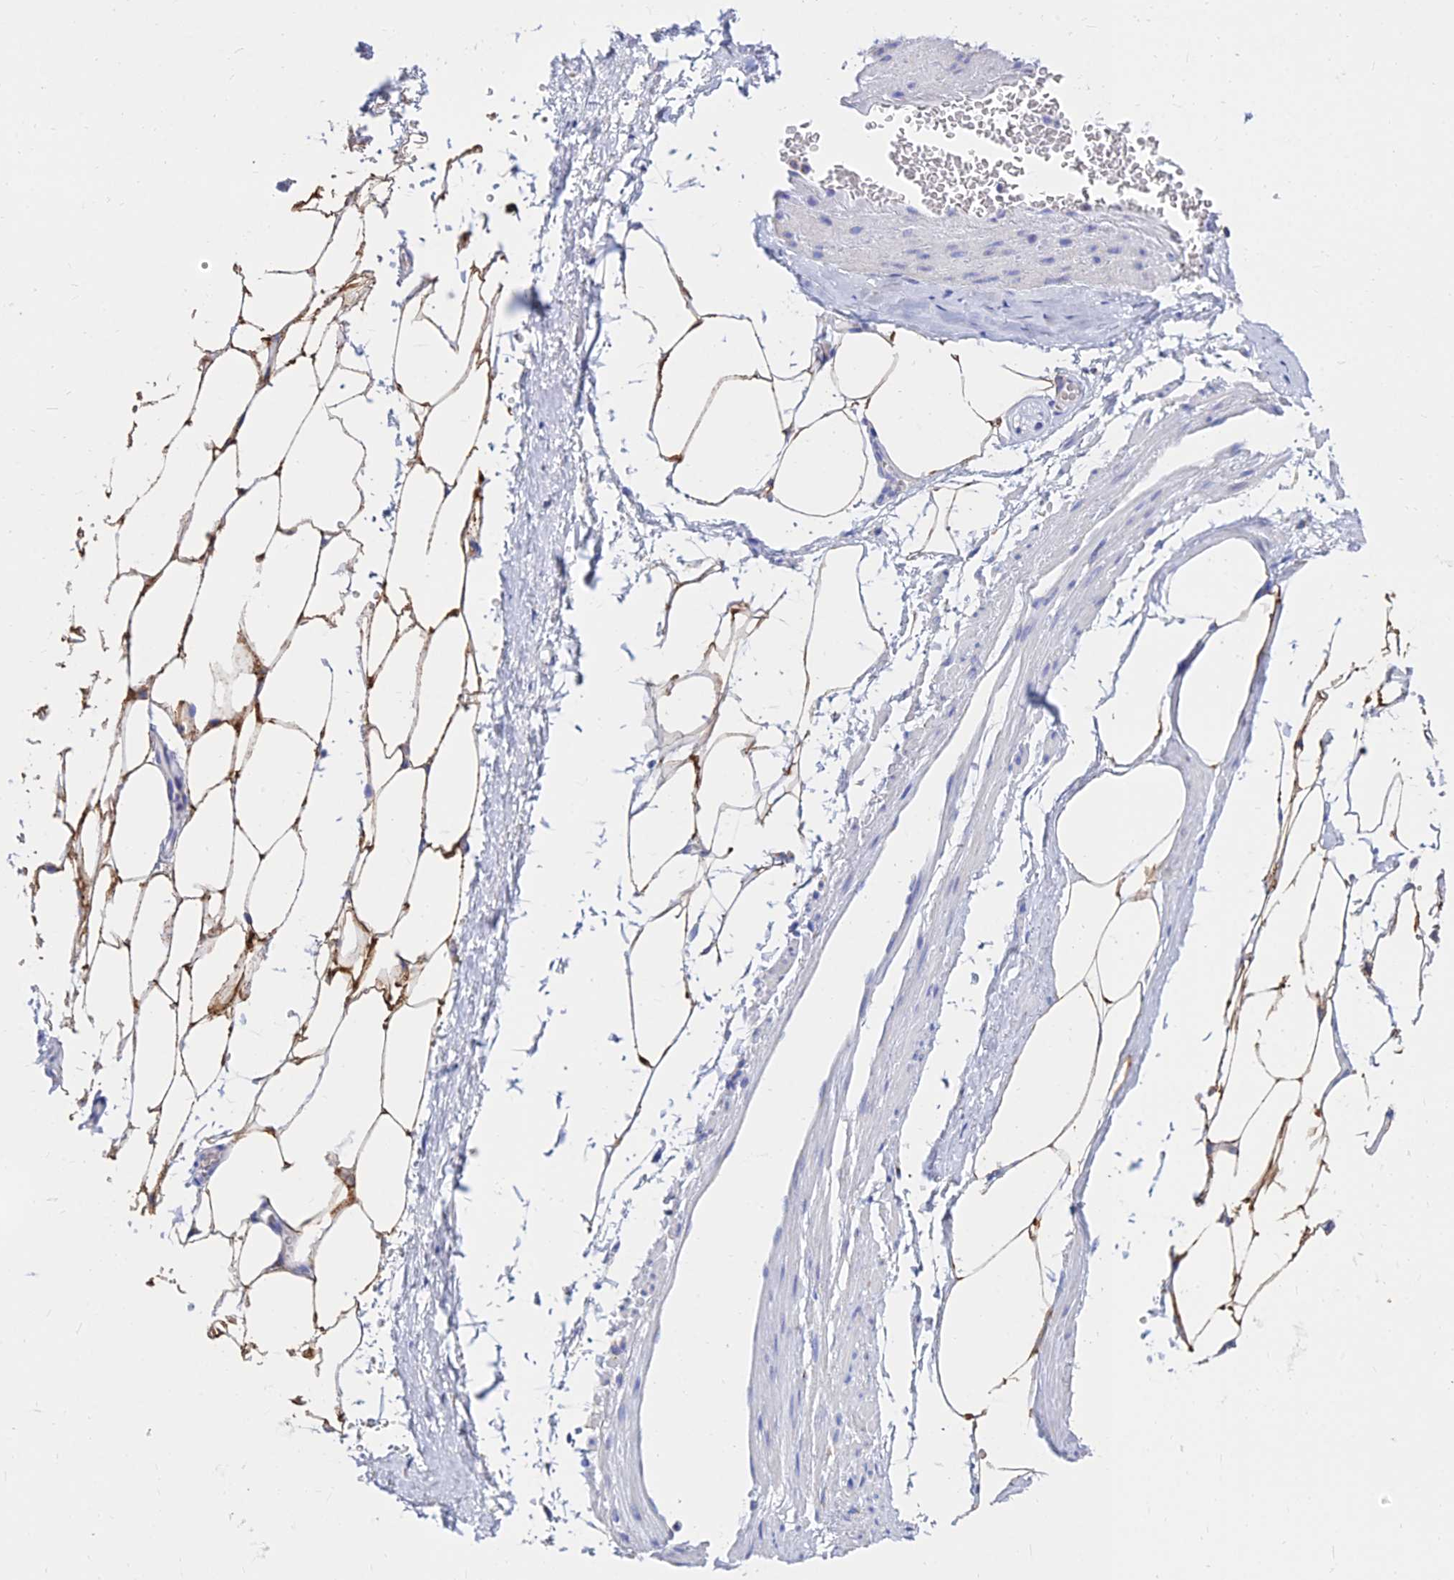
{"staining": {"intensity": "moderate", "quantity": "25%-75%", "location": "cytoplasmic/membranous"}, "tissue": "adipose tissue", "cell_type": "Adipocytes", "image_type": "normal", "snomed": [{"axis": "morphology", "description": "Normal tissue, NOS"}, {"axis": "morphology", "description": "Adenocarcinoma, Low grade"}, {"axis": "topography", "description": "Prostate"}, {"axis": "topography", "description": "Peripheral nerve tissue"}], "caption": "This histopathology image exhibits IHC staining of normal human adipose tissue, with medium moderate cytoplasmic/membranous staining in about 25%-75% of adipocytes.", "gene": "MGST1", "patient": {"sex": "male", "age": 63}}